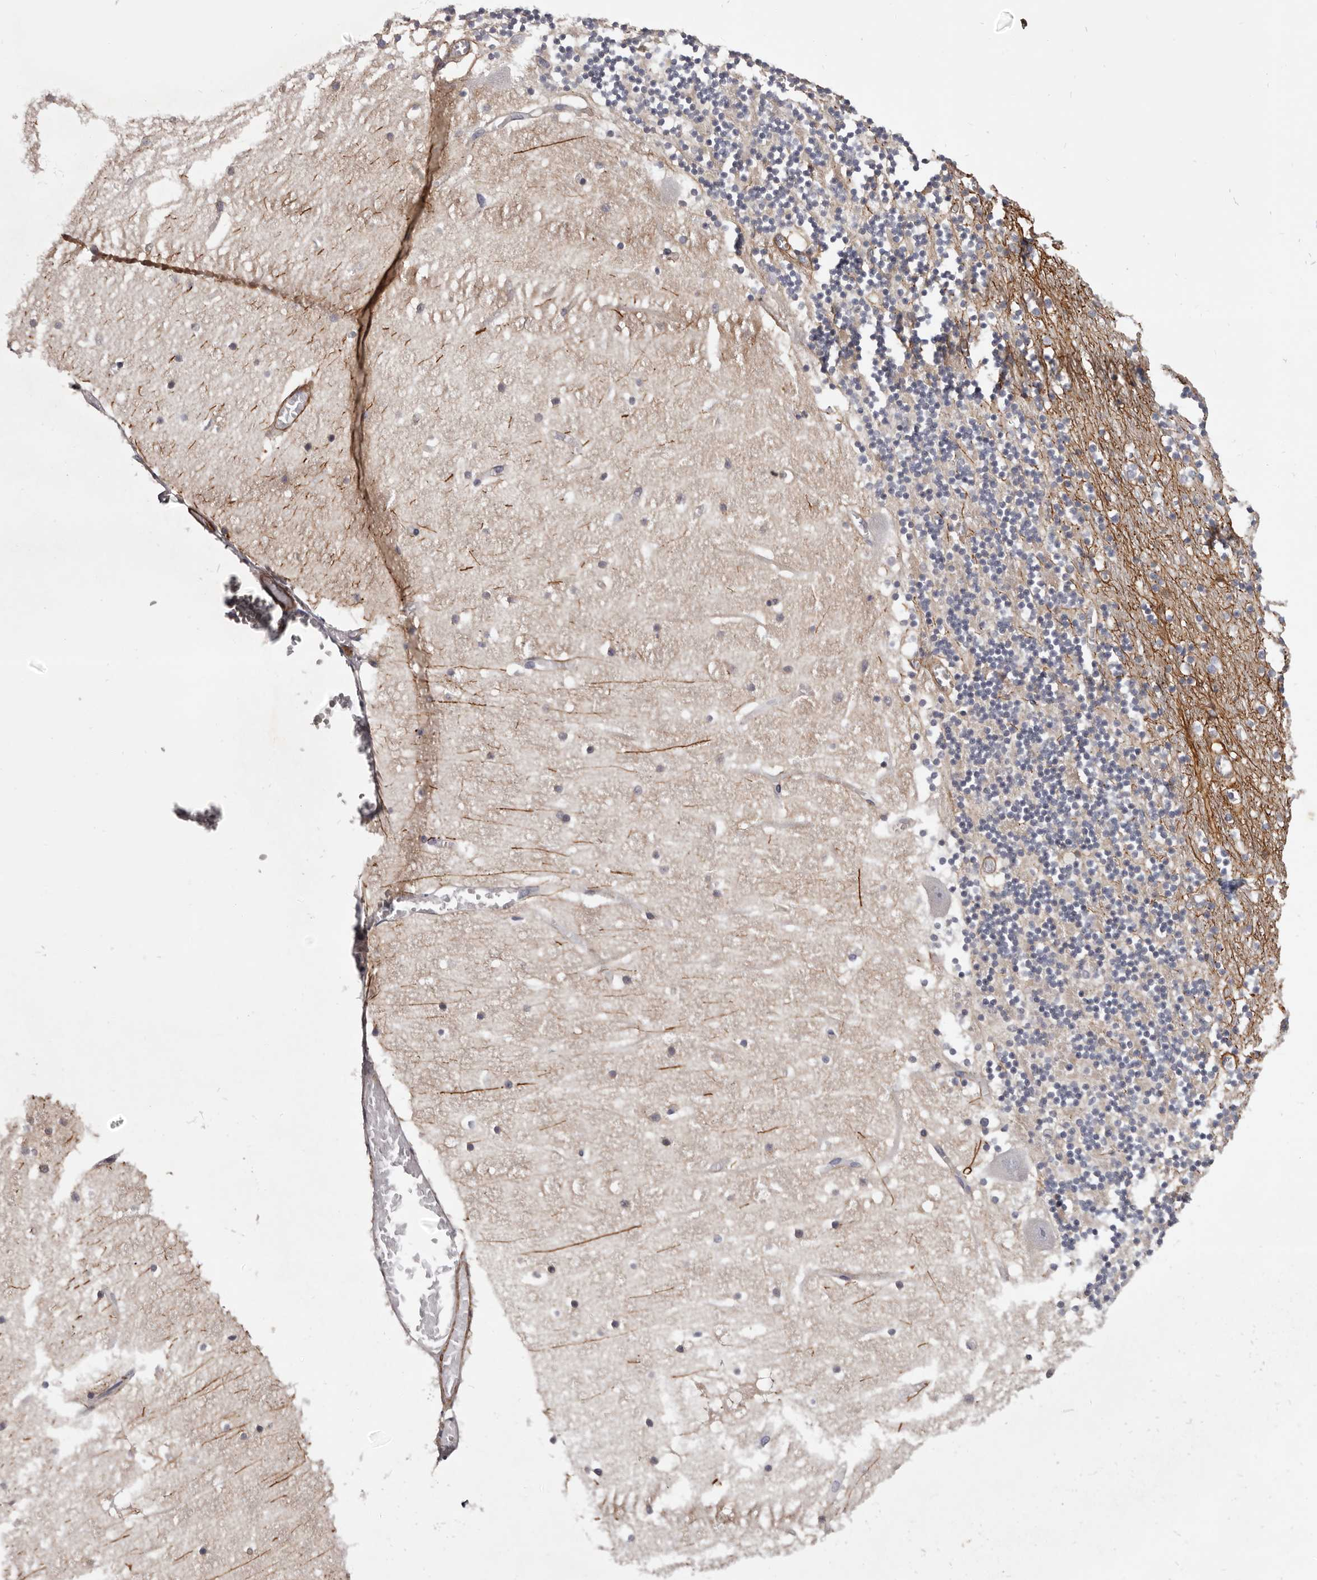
{"staining": {"intensity": "moderate", "quantity": "<25%", "location": "cytoplasmic/membranous"}, "tissue": "cerebellum", "cell_type": "Cells in granular layer", "image_type": "normal", "snomed": [{"axis": "morphology", "description": "Normal tissue, NOS"}, {"axis": "topography", "description": "Cerebellum"}], "caption": "An immunohistochemistry (IHC) micrograph of normal tissue is shown. Protein staining in brown shows moderate cytoplasmic/membranous positivity in cerebellum within cells in granular layer.", "gene": "CGN", "patient": {"sex": "female", "age": 28}}